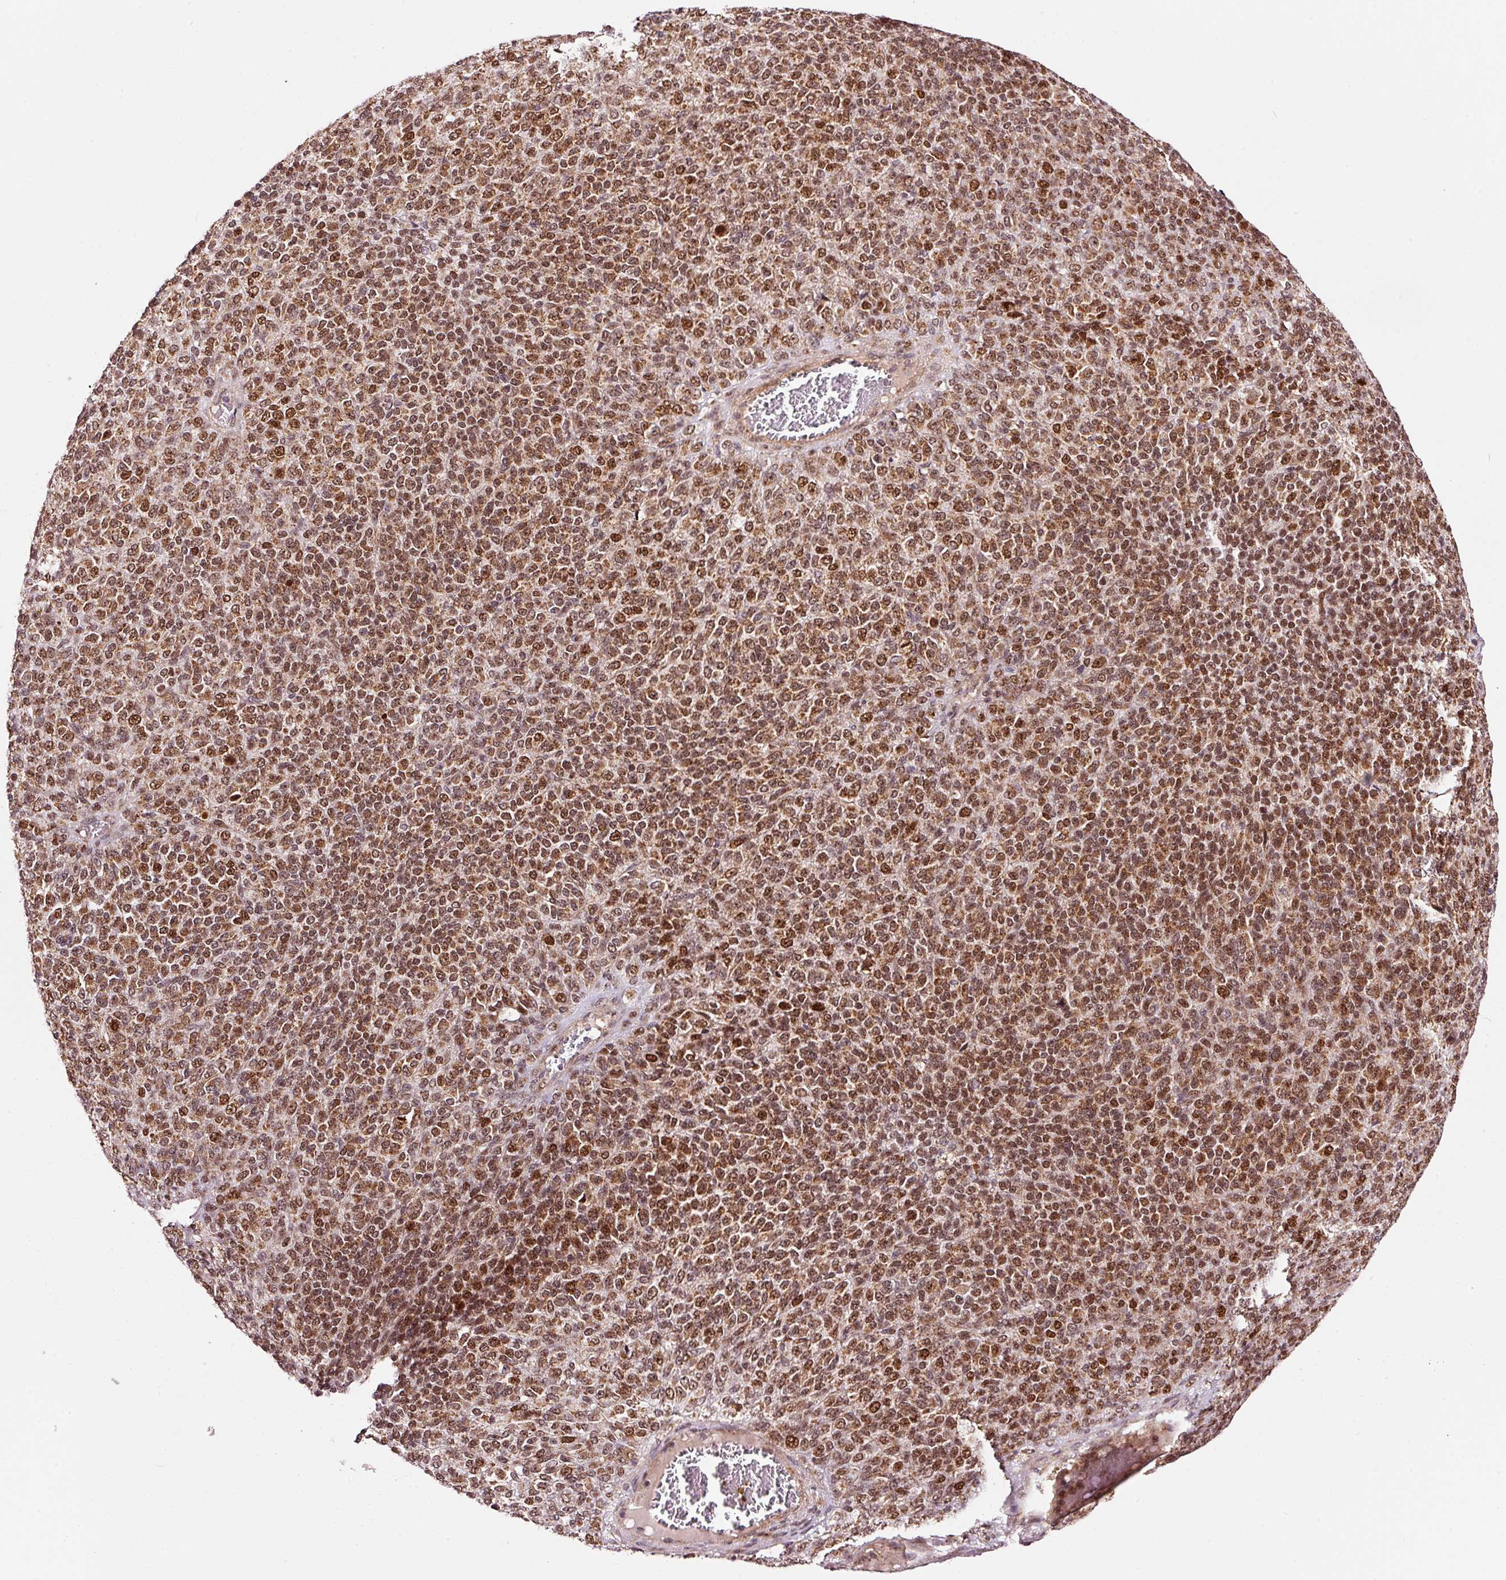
{"staining": {"intensity": "moderate", "quantity": ">75%", "location": "cytoplasmic/membranous,nuclear"}, "tissue": "melanoma", "cell_type": "Tumor cells", "image_type": "cancer", "snomed": [{"axis": "morphology", "description": "Malignant melanoma, Metastatic site"}, {"axis": "topography", "description": "Brain"}], "caption": "Melanoma stained for a protein (brown) reveals moderate cytoplasmic/membranous and nuclear positive expression in about >75% of tumor cells.", "gene": "RFC4", "patient": {"sex": "female", "age": 56}}